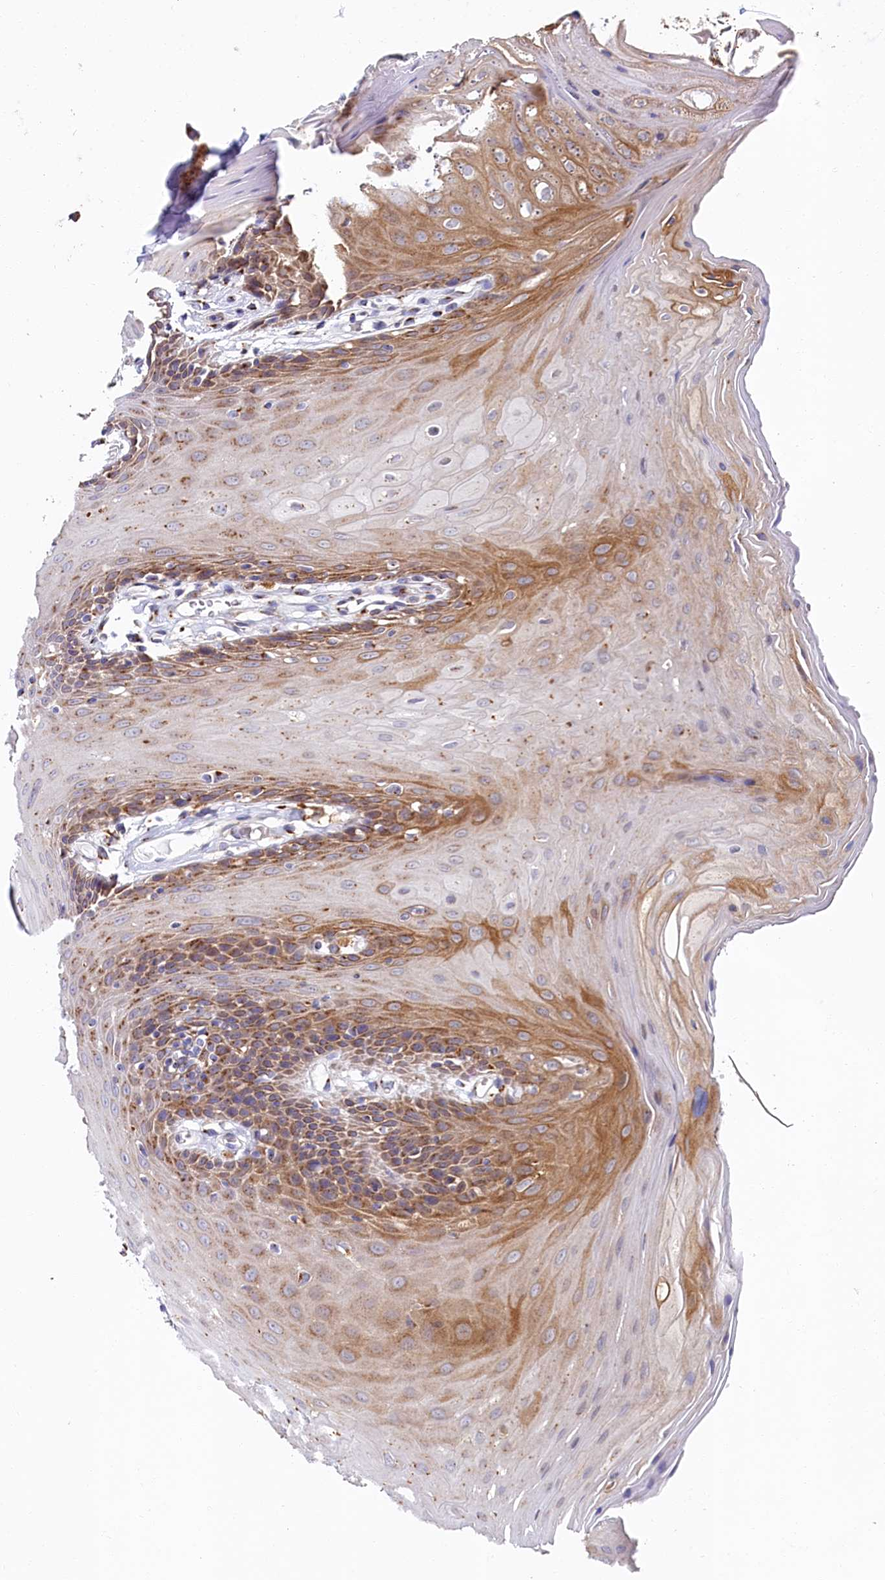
{"staining": {"intensity": "moderate", "quantity": "25%-75%", "location": "cytoplasmic/membranous"}, "tissue": "oral mucosa", "cell_type": "Squamous epithelial cells", "image_type": "normal", "snomed": [{"axis": "morphology", "description": "Normal tissue, NOS"}, {"axis": "morphology", "description": "Squamous cell carcinoma, NOS"}, {"axis": "topography", "description": "Skeletal muscle"}, {"axis": "topography", "description": "Oral tissue"}, {"axis": "topography", "description": "Salivary gland"}, {"axis": "topography", "description": "Head-Neck"}], "caption": "An image of human oral mucosa stained for a protein displays moderate cytoplasmic/membranous brown staining in squamous epithelial cells. (DAB (3,3'-diaminobenzidine) = brown stain, brightfield microscopy at high magnification).", "gene": "BET1L", "patient": {"sex": "male", "age": 54}}